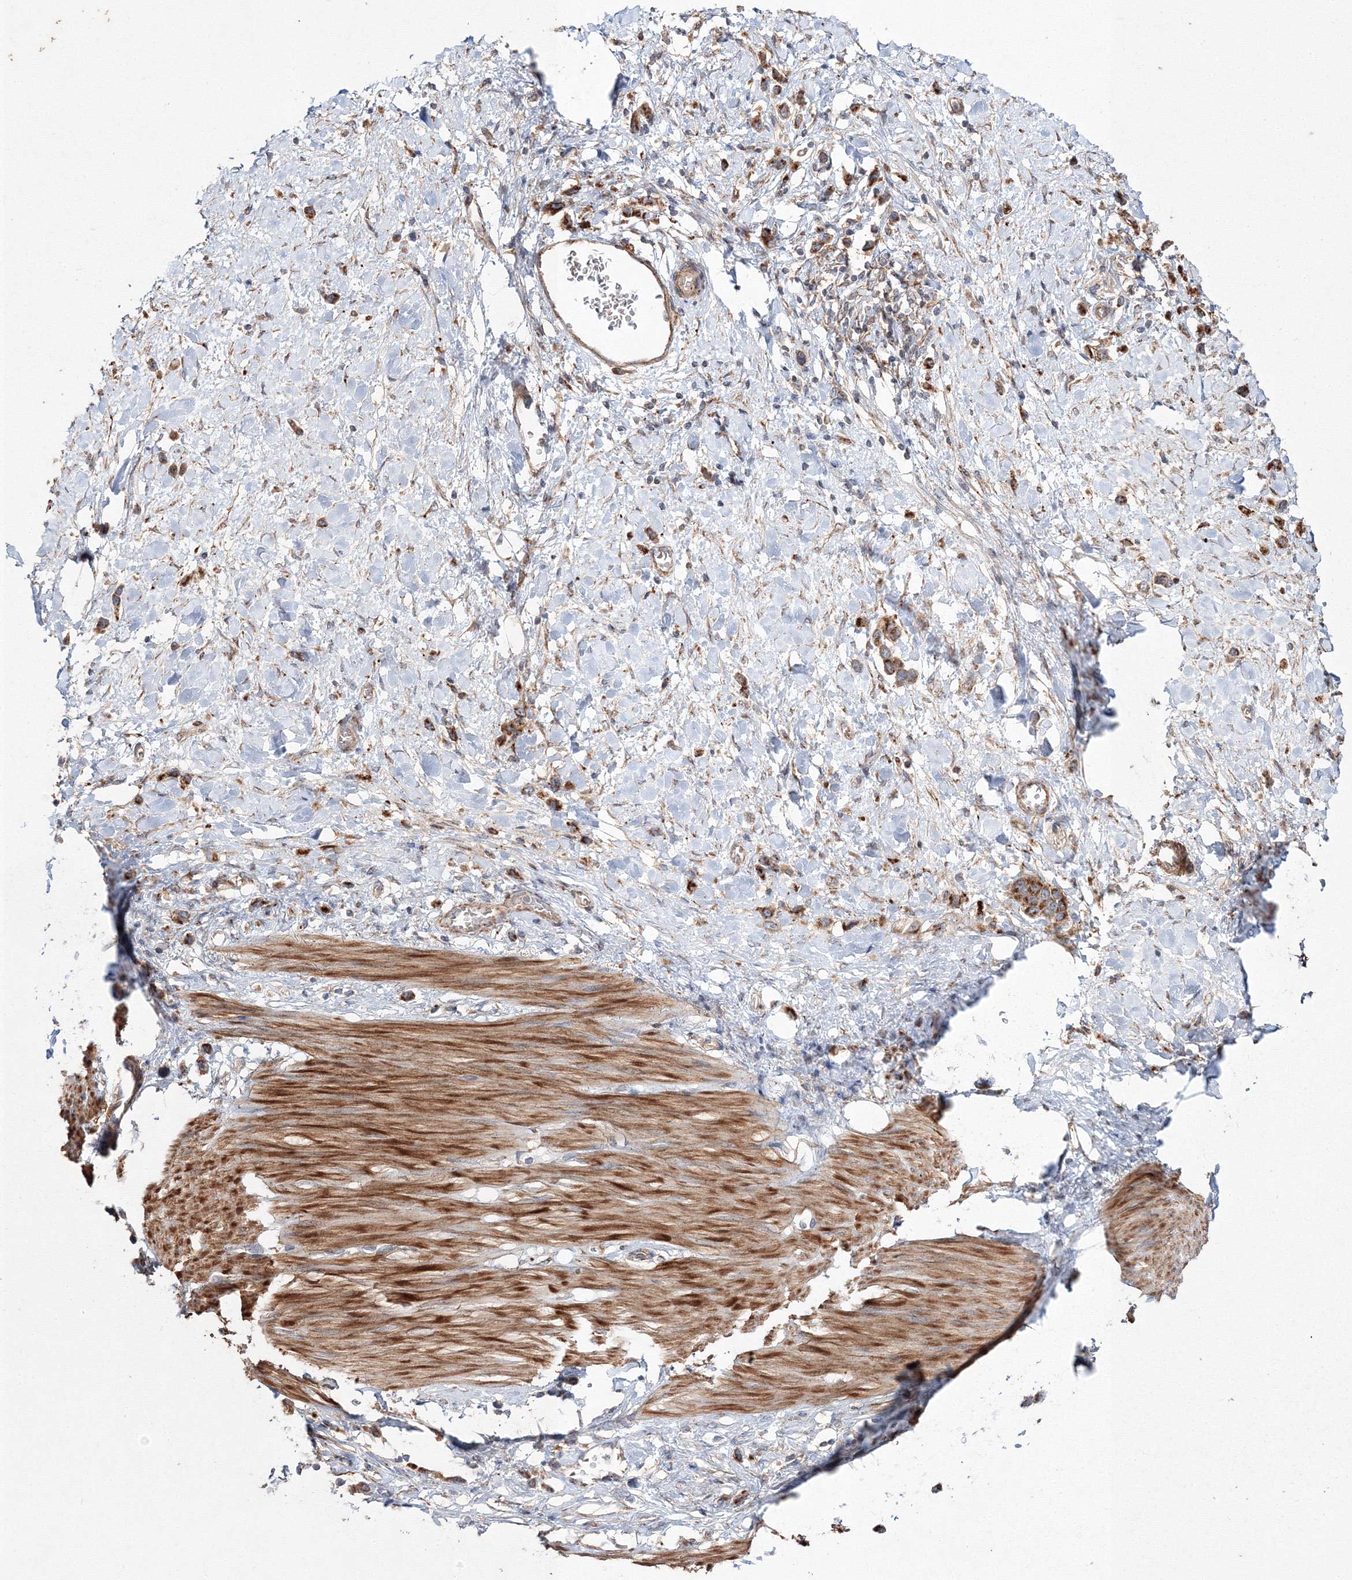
{"staining": {"intensity": "moderate", "quantity": ">75%", "location": "cytoplasmic/membranous"}, "tissue": "stomach cancer", "cell_type": "Tumor cells", "image_type": "cancer", "snomed": [{"axis": "morphology", "description": "Adenocarcinoma, NOS"}, {"axis": "topography", "description": "Stomach"}], "caption": "Stomach cancer (adenocarcinoma) stained for a protein reveals moderate cytoplasmic/membranous positivity in tumor cells.", "gene": "DDO", "patient": {"sex": "female", "age": 65}}